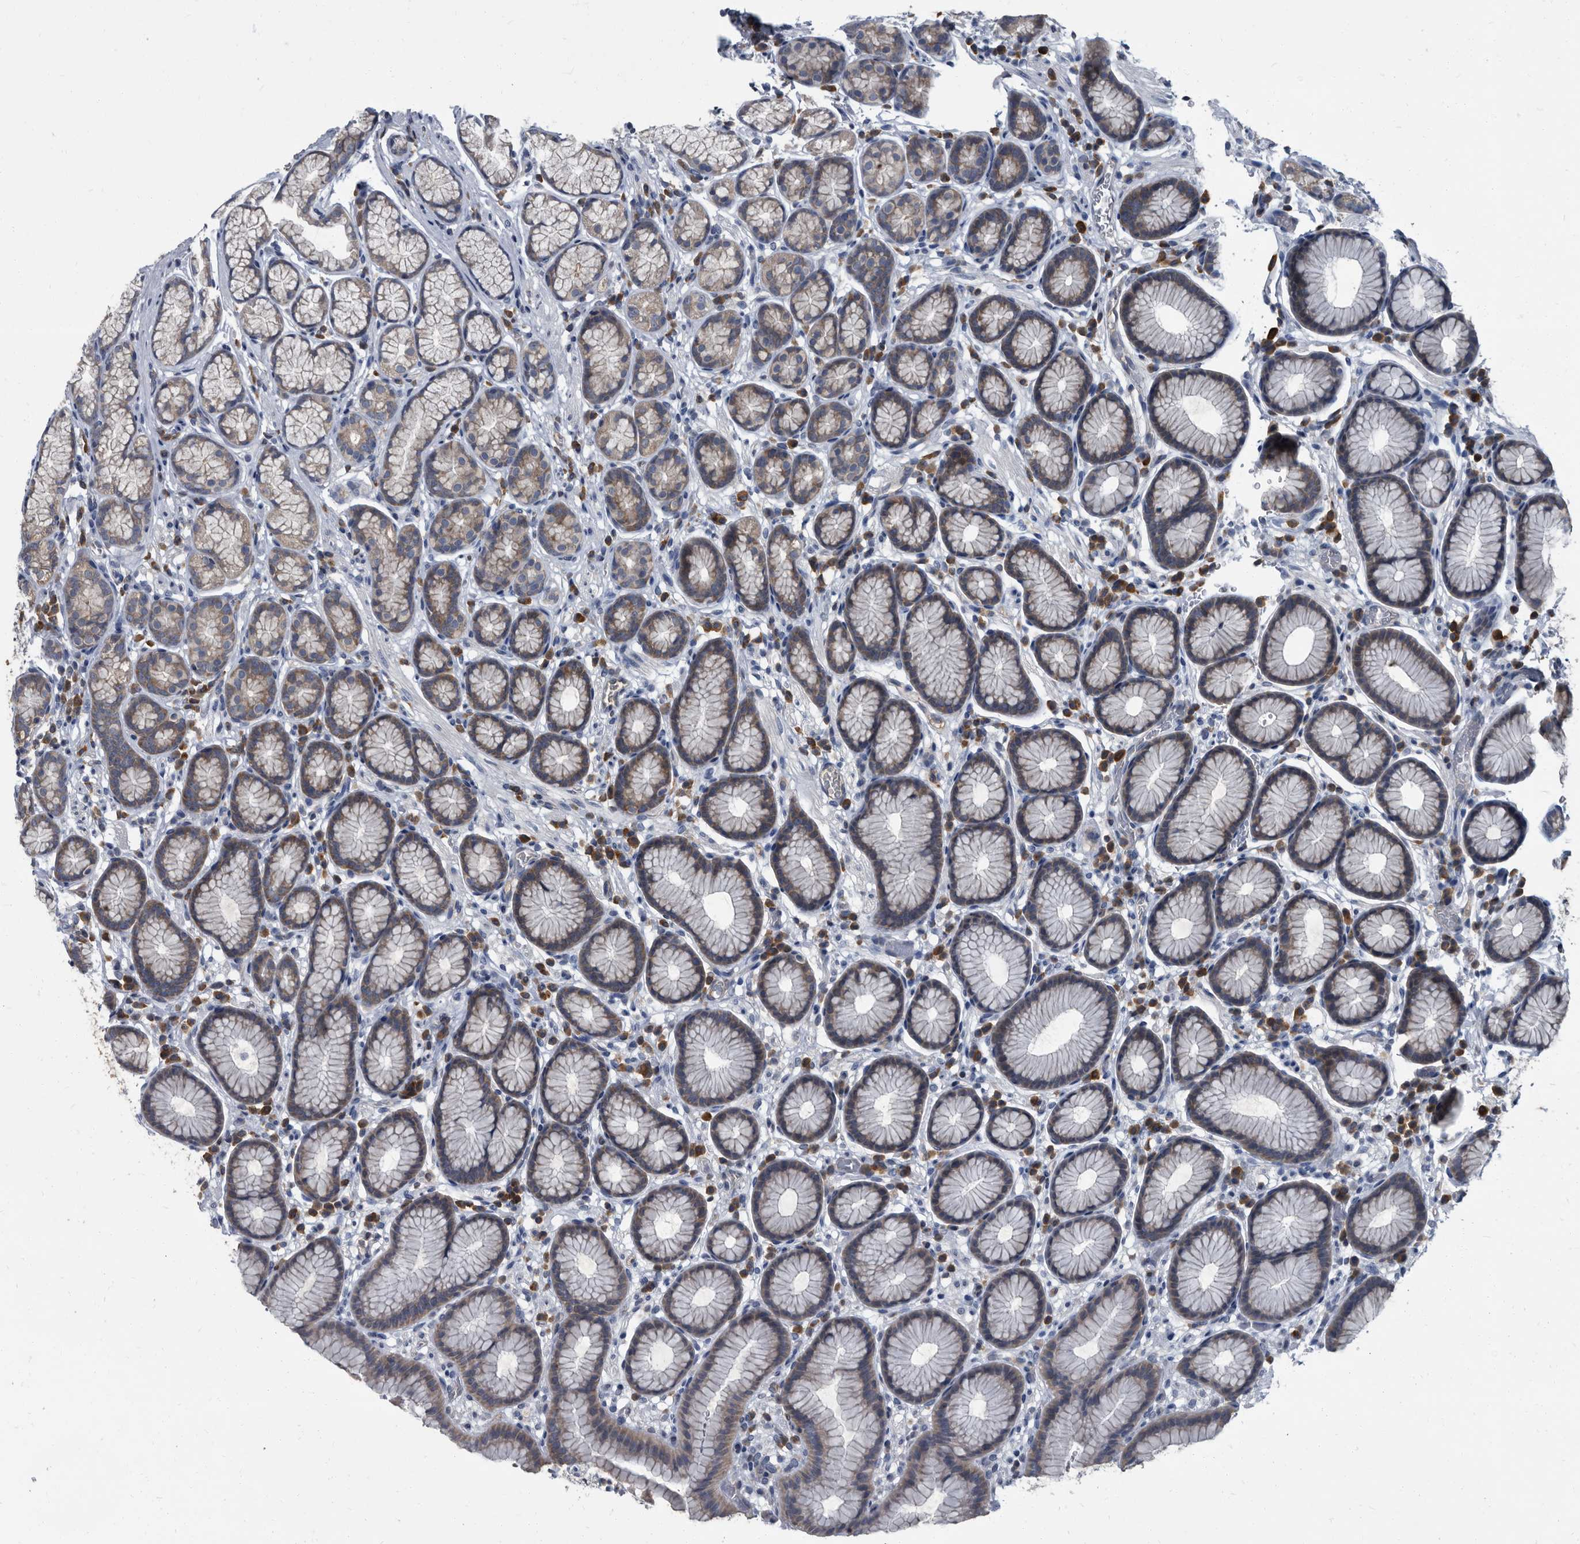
{"staining": {"intensity": "weak", "quantity": "25%-75%", "location": "cytoplasmic/membranous"}, "tissue": "stomach", "cell_type": "Glandular cells", "image_type": "normal", "snomed": [{"axis": "morphology", "description": "Normal tissue, NOS"}, {"axis": "topography", "description": "Stomach"}], "caption": "Protein expression analysis of unremarkable stomach shows weak cytoplasmic/membranous staining in approximately 25%-75% of glandular cells. The protein is stained brown, and the nuclei are stained in blue (DAB IHC with brightfield microscopy, high magnification).", "gene": "CDV3", "patient": {"sex": "male", "age": 42}}